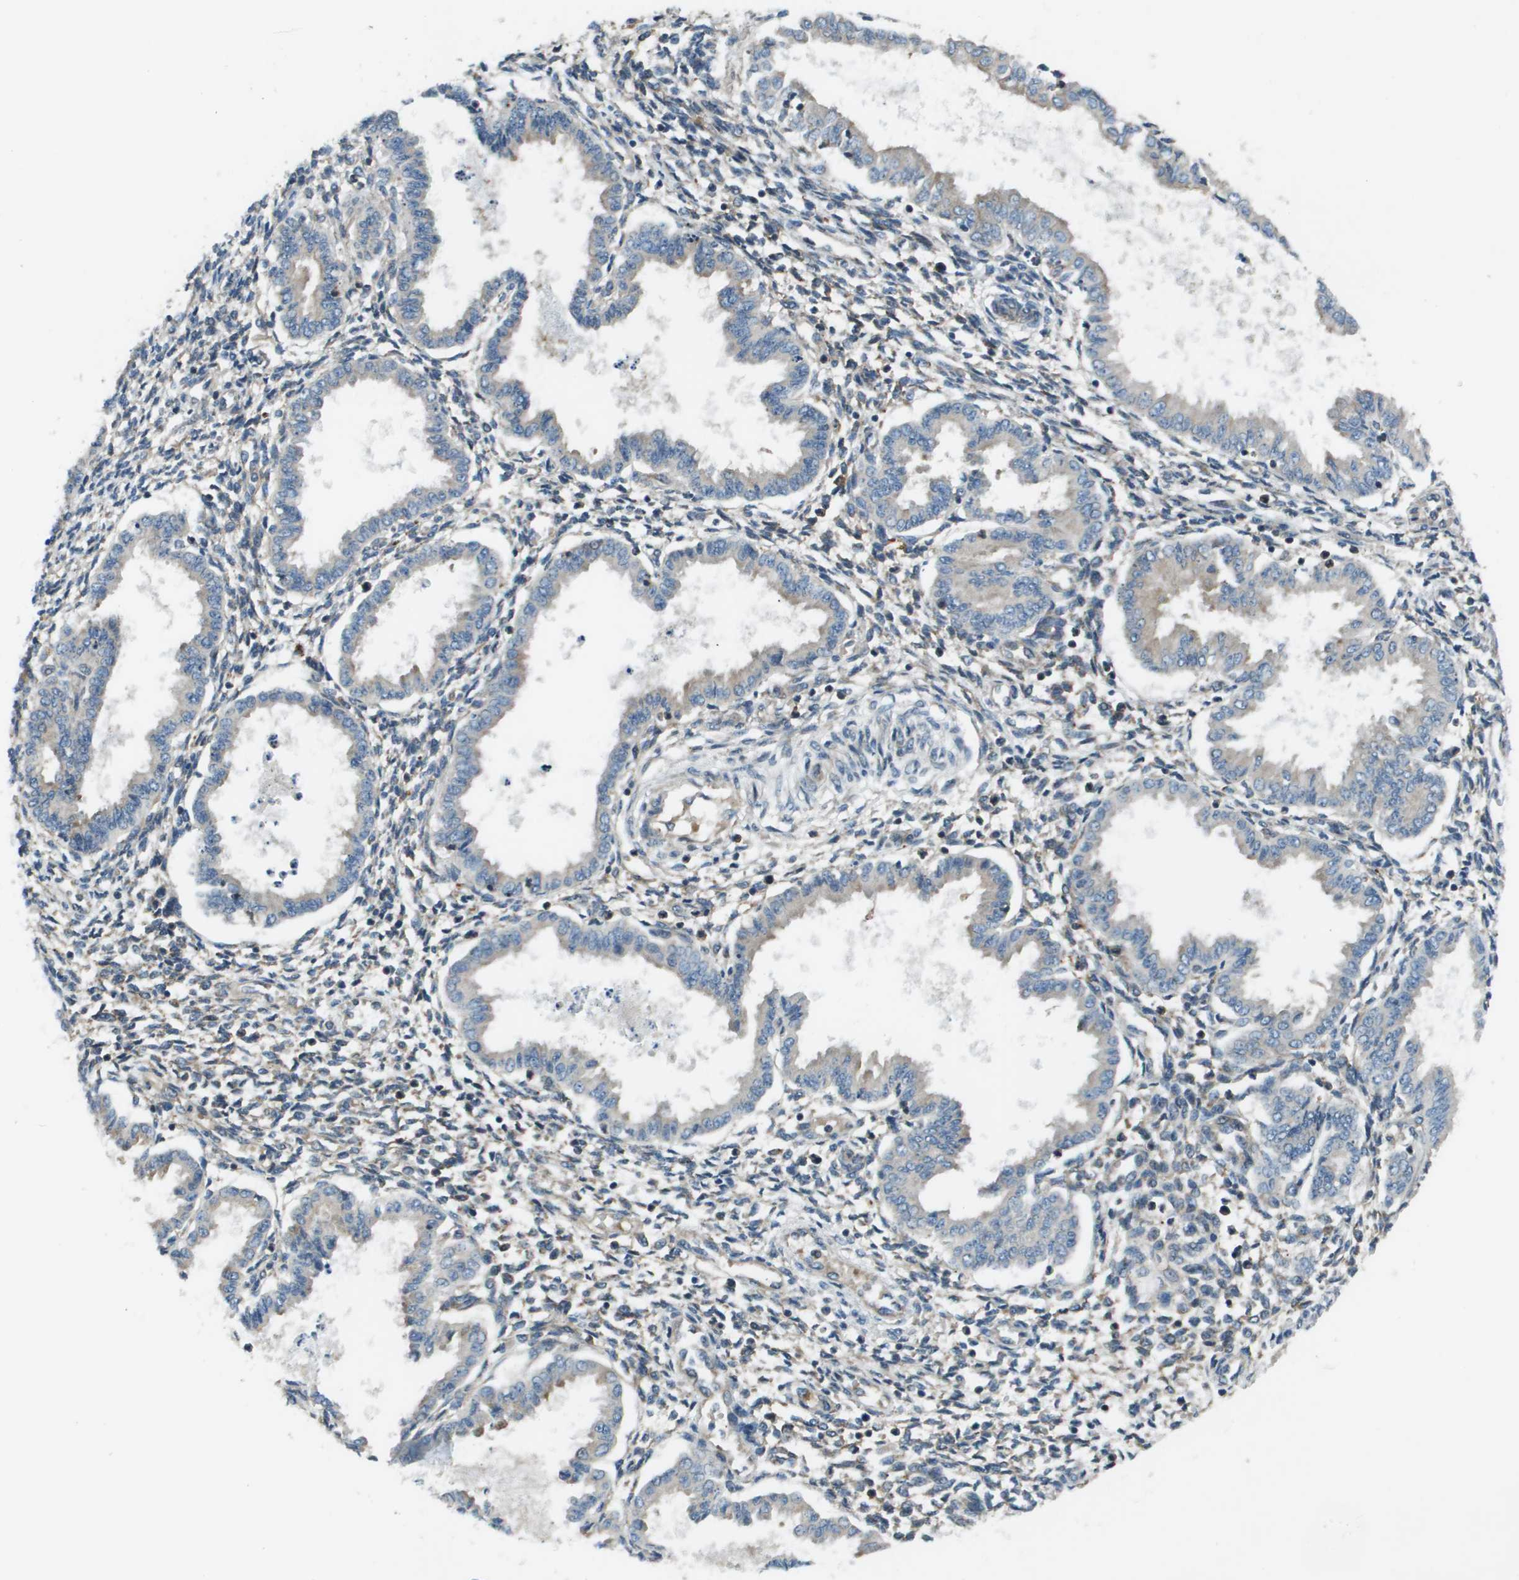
{"staining": {"intensity": "moderate", "quantity": "<25%", "location": "cytoplasmic/membranous"}, "tissue": "endometrium", "cell_type": "Cells in endometrial stroma", "image_type": "normal", "snomed": [{"axis": "morphology", "description": "Normal tissue, NOS"}, {"axis": "topography", "description": "Endometrium"}], "caption": "IHC of benign human endometrium shows low levels of moderate cytoplasmic/membranous staining in about <25% of cells in endometrial stroma.", "gene": "EIF3B", "patient": {"sex": "female", "age": 33}}